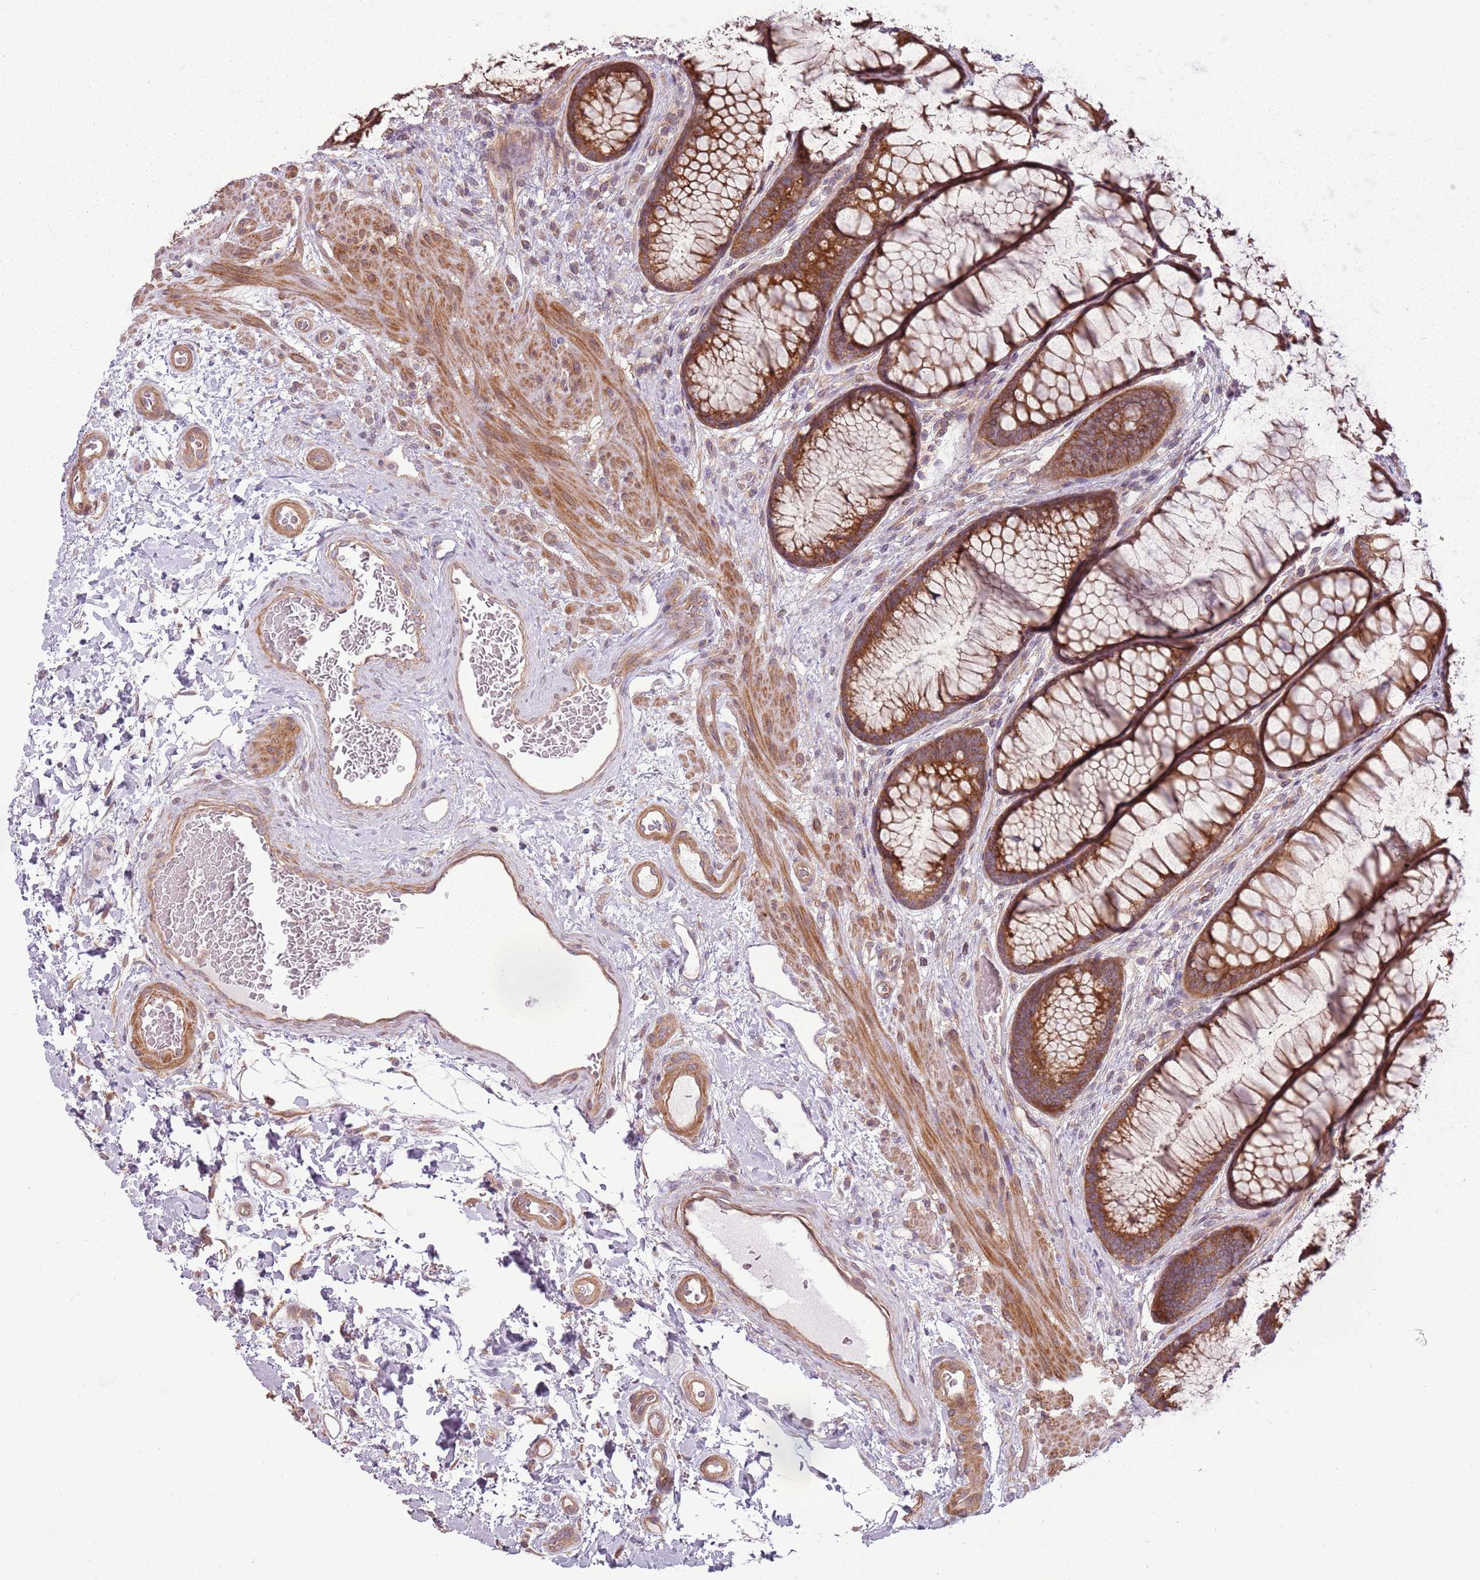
{"staining": {"intensity": "moderate", "quantity": ">75%", "location": "cytoplasmic/membranous"}, "tissue": "colon", "cell_type": "Endothelial cells", "image_type": "normal", "snomed": [{"axis": "morphology", "description": "Normal tissue, NOS"}, {"axis": "topography", "description": "Colon"}], "caption": "Immunohistochemistry of normal human colon displays medium levels of moderate cytoplasmic/membranous positivity in about >75% of endothelial cells. The staining is performed using DAB (3,3'-diaminobenzidine) brown chromogen to label protein expression. The nuclei are counter-stained blue using hematoxylin.", "gene": "RPL21", "patient": {"sex": "female", "age": 82}}